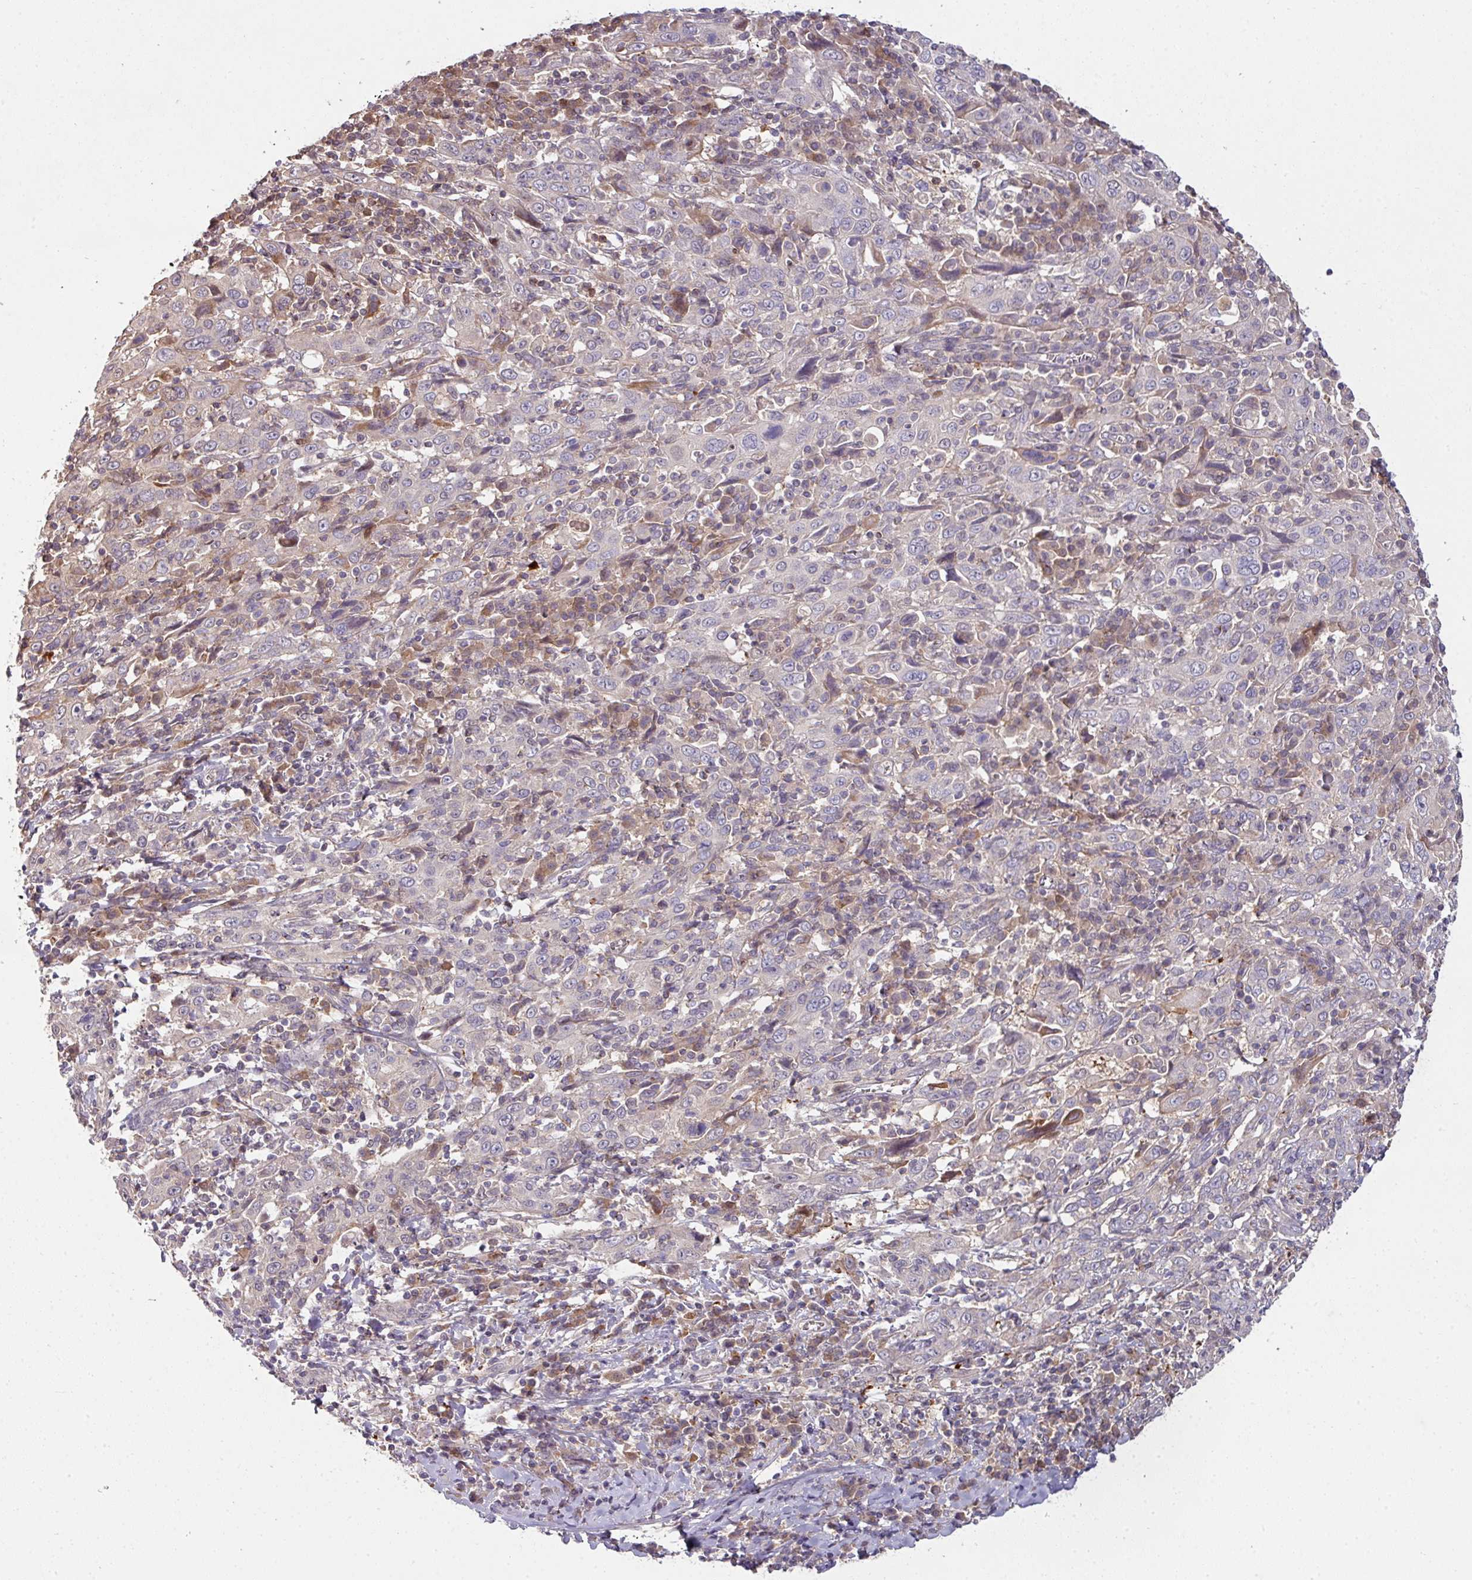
{"staining": {"intensity": "negative", "quantity": "none", "location": "none"}, "tissue": "cervical cancer", "cell_type": "Tumor cells", "image_type": "cancer", "snomed": [{"axis": "morphology", "description": "Squamous cell carcinoma, NOS"}, {"axis": "topography", "description": "Cervix"}], "caption": "The micrograph reveals no staining of tumor cells in cervical squamous cell carcinoma. Brightfield microscopy of immunohistochemistry (IHC) stained with DAB (3,3'-diaminobenzidine) (brown) and hematoxylin (blue), captured at high magnification.", "gene": "SLAMF6", "patient": {"sex": "female", "age": 46}}